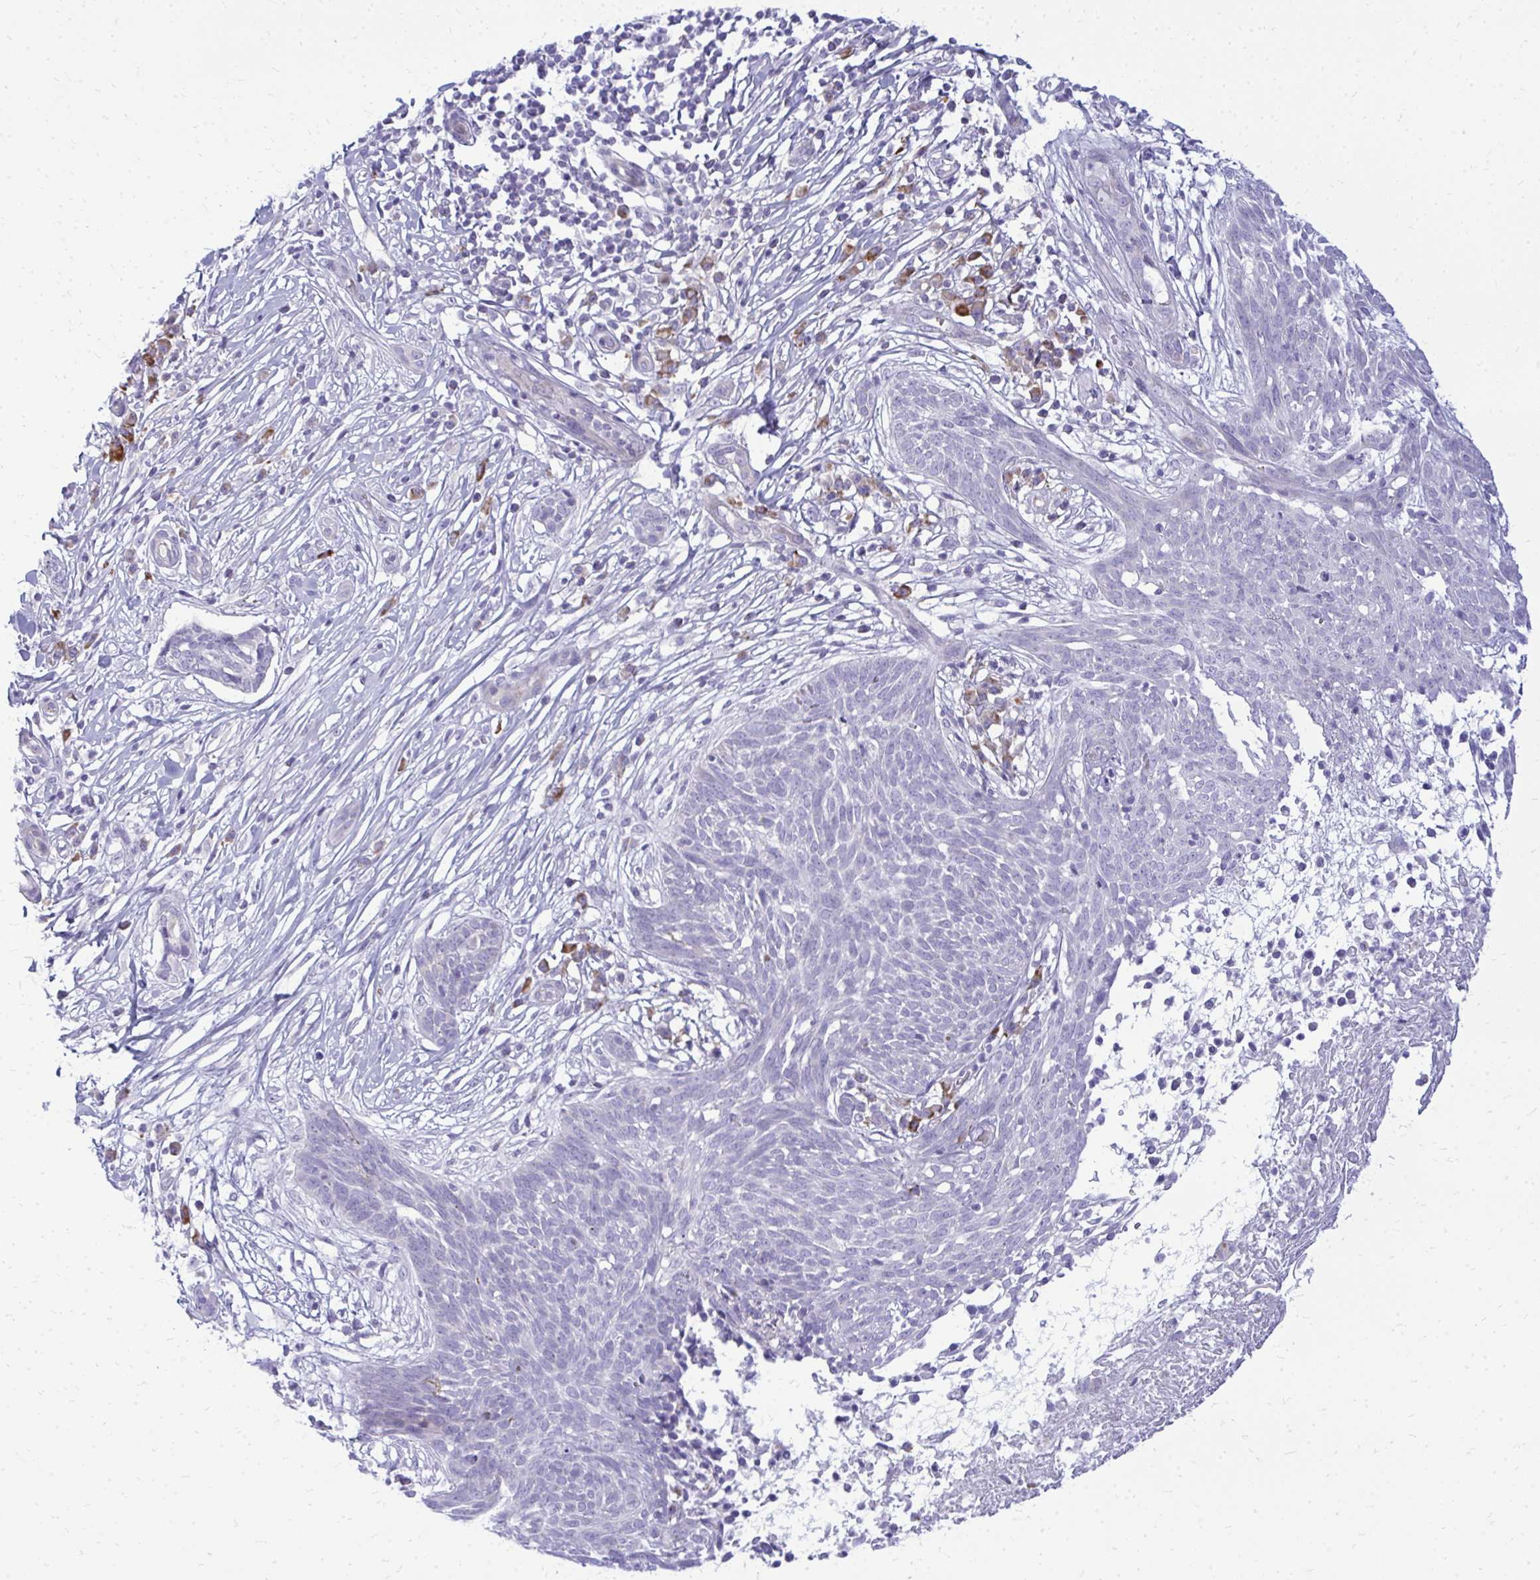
{"staining": {"intensity": "negative", "quantity": "none", "location": "none"}, "tissue": "skin cancer", "cell_type": "Tumor cells", "image_type": "cancer", "snomed": [{"axis": "morphology", "description": "Basal cell carcinoma"}, {"axis": "topography", "description": "Skin"}, {"axis": "topography", "description": "Skin, foot"}], "caption": "This photomicrograph is of basal cell carcinoma (skin) stained with IHC to label a protein in brown with the nuclei are counter-stained blue. There is no positivity in tumor cells.", "gene": "TSPEAR", "patient": {"sex": "female", "age": 86}}